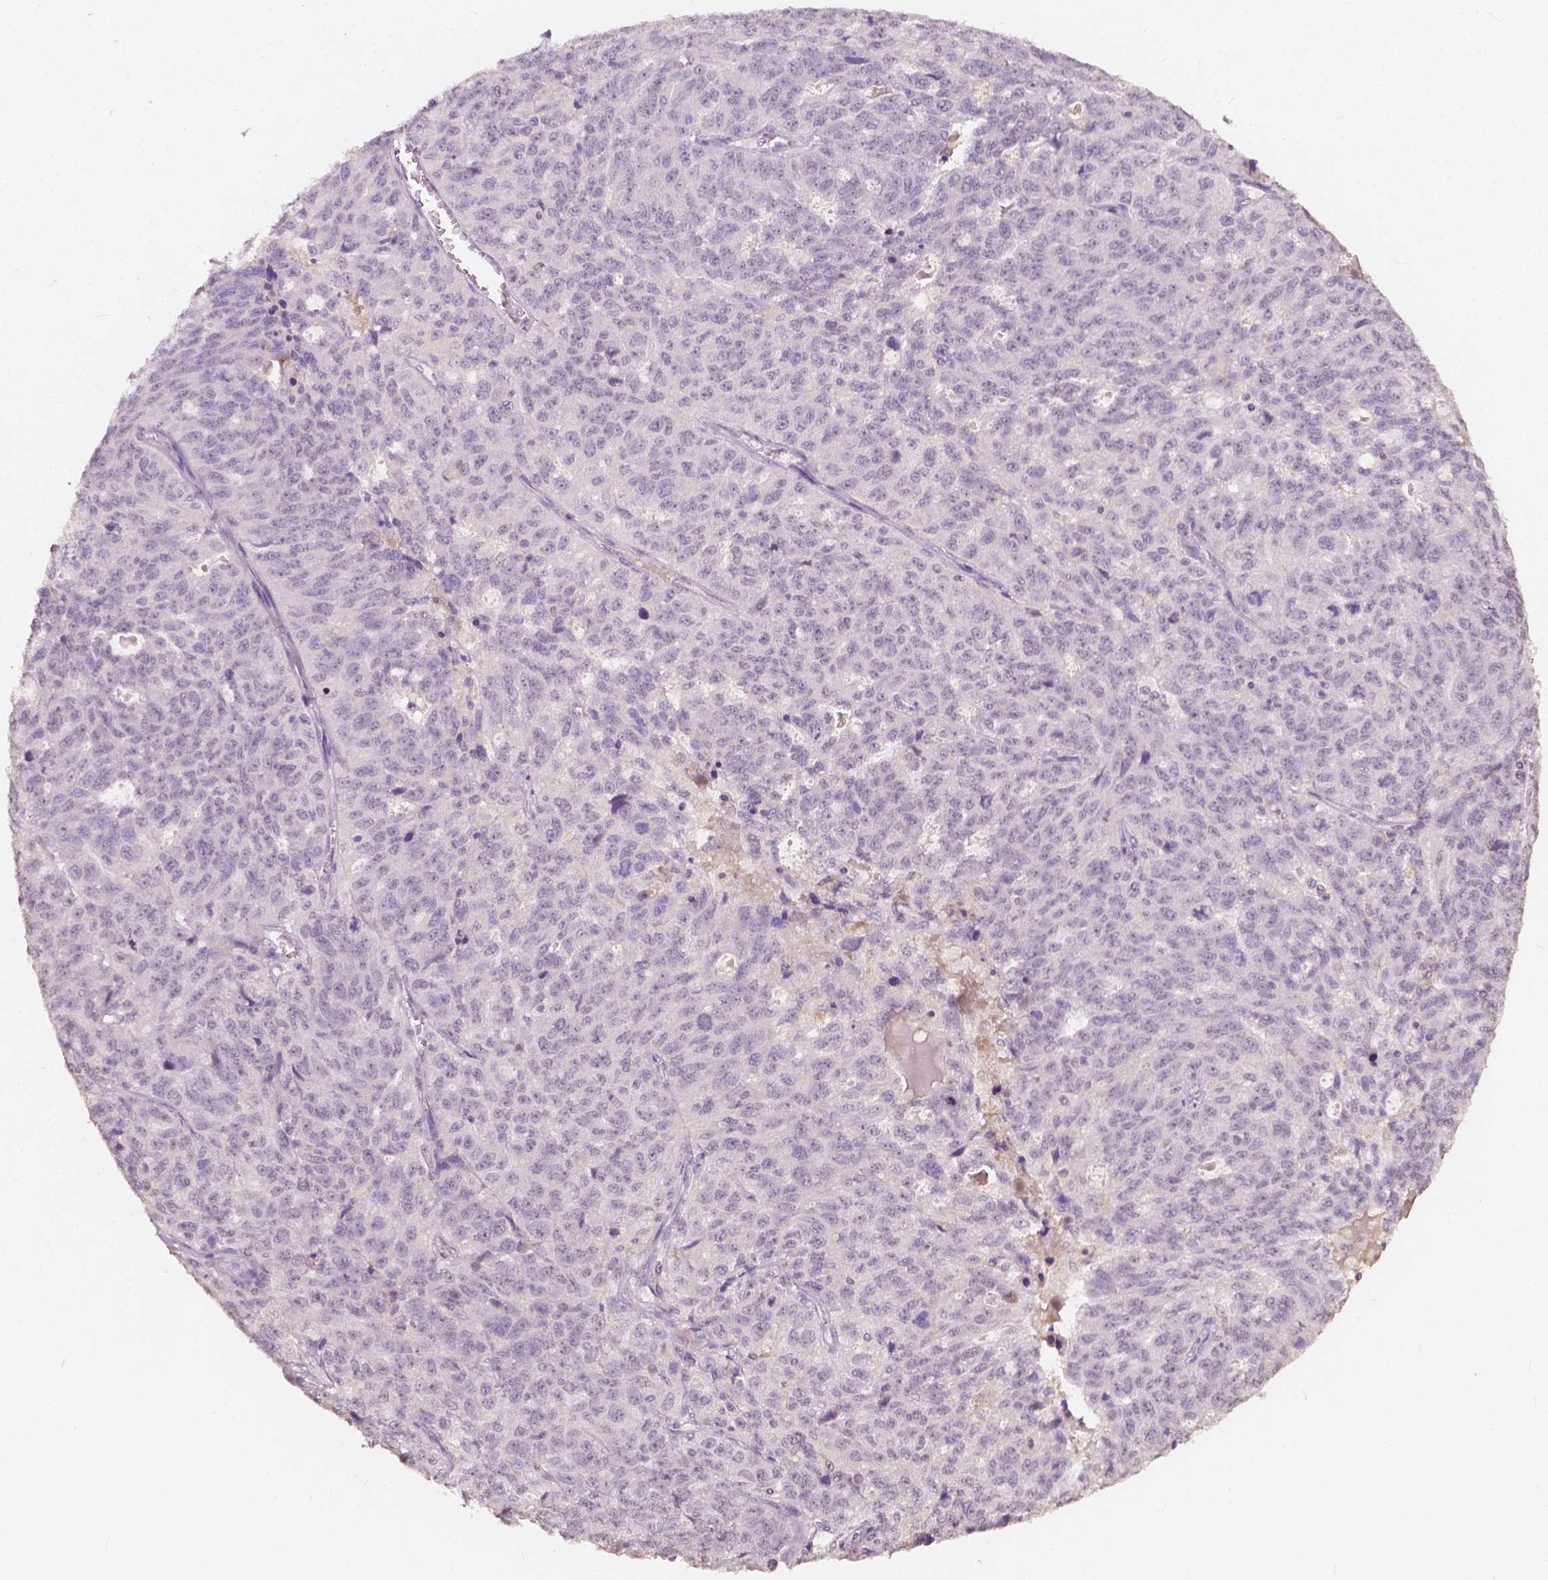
{"staining": {"intensity": "negative", "quantity": "none", "location": "none"}, "tissue": "ovarian cancer", "cell_type": "Tumor cells", "image_type": "cancer", "snomed": [{"axis": "morphology", "description": "Cystadenocarcinoma, serous, NOS"}, {"axis": "topography", "description": "Ovary"}], "caption": "Immunohistochemistry (IHC) of ovarian cancer (serous cystadenocarcinoma) demonstrates no positivity in tumor cells. (DAB (3,3'-diaminobenzidine) IHC with hematoxylin counter stain).", "gene": "SOX15", "patient": {"sex": "female", "age": 71}}